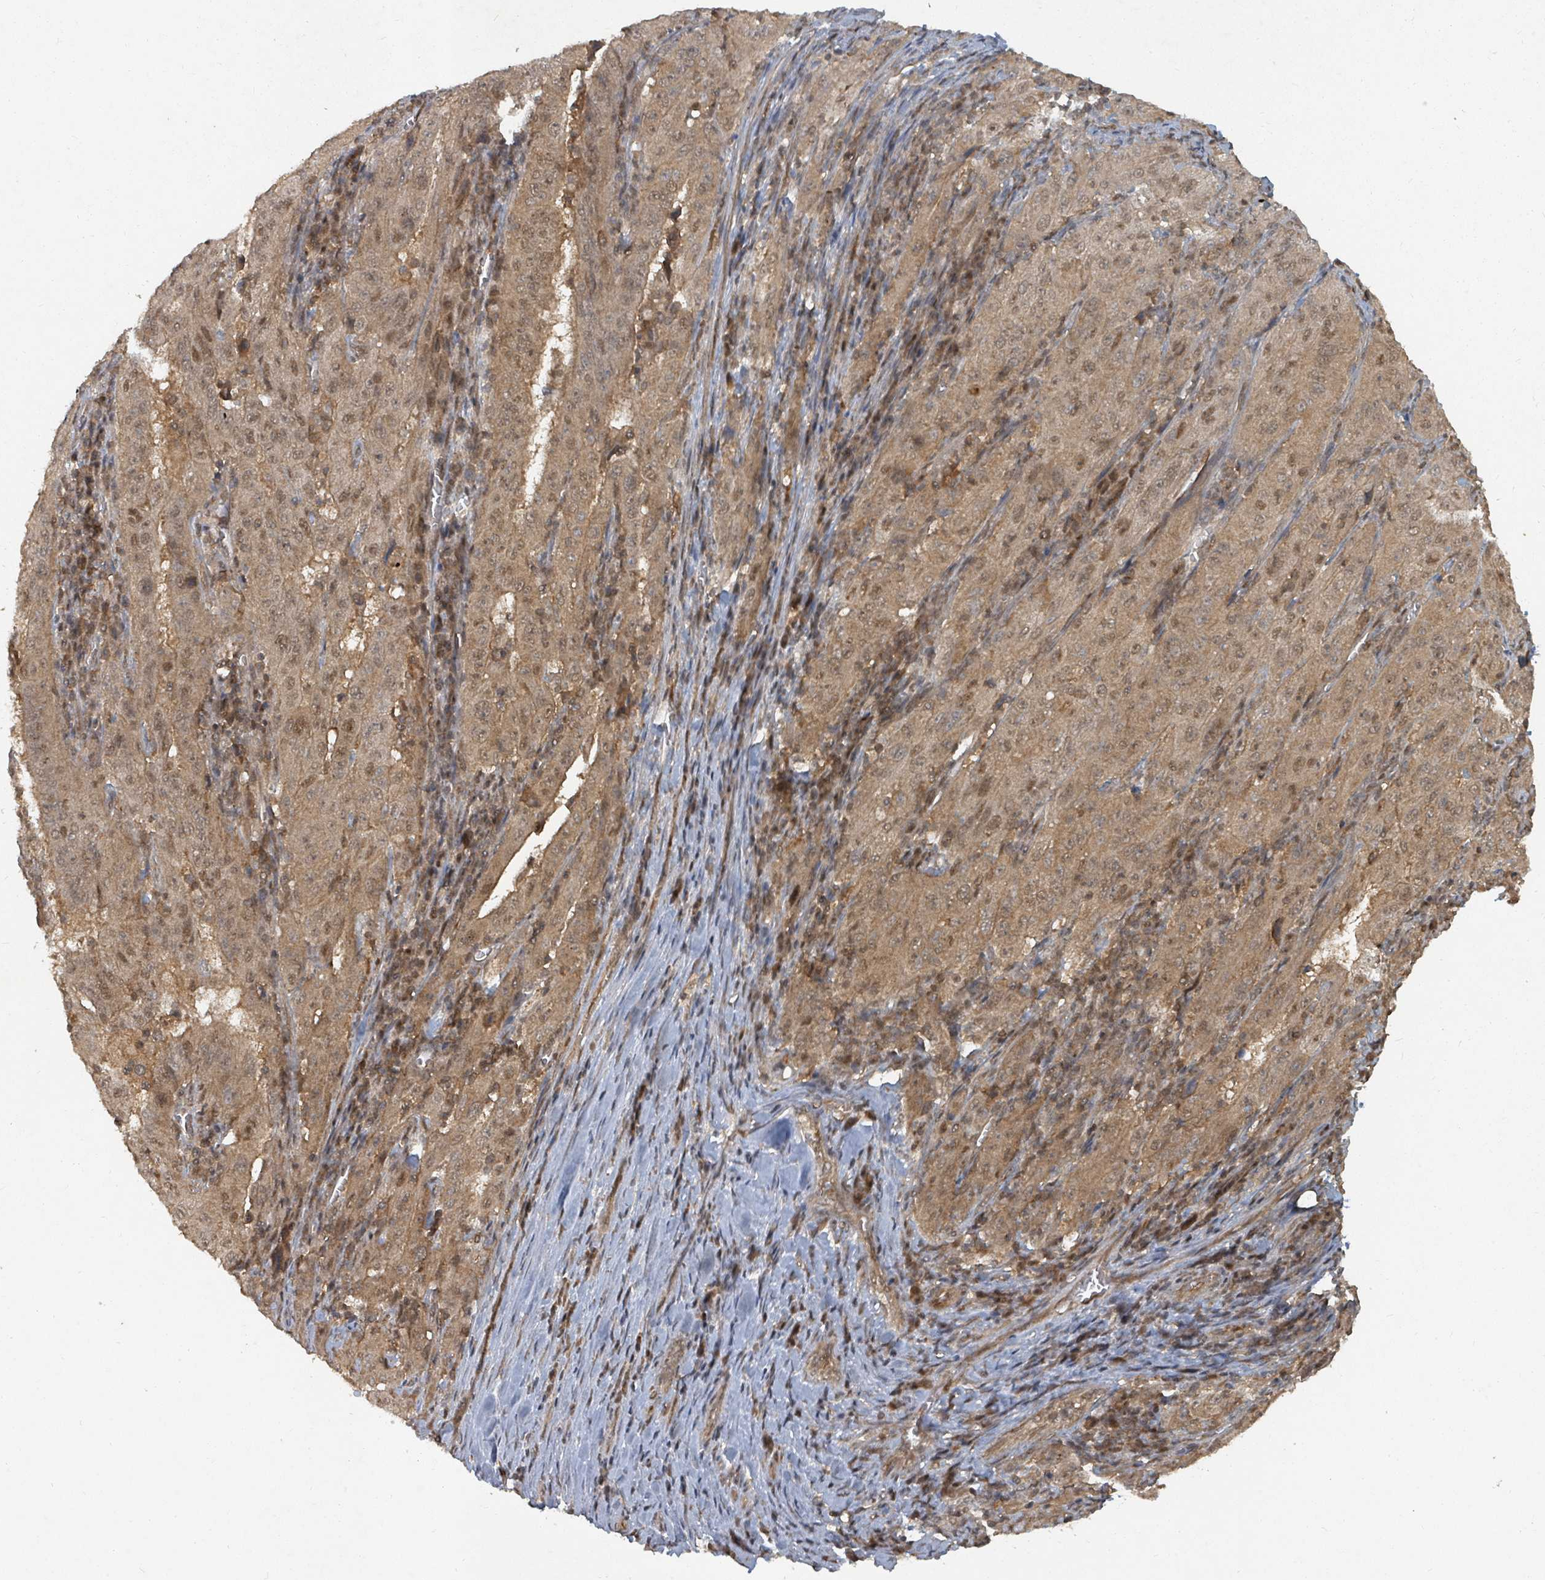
{"staining": {"intensity": "moderate", "quantity": ">75%", "location": "cytoplasmic/membranous,nuclear"}, "tissue": "pancreatic cancer", "cell_type": "Tumor cells", "image_type": "cancer", "snomed": [{"axis": "morphology", "description": "Adenocarcinoma, NOS"}, {"axis": "topography", "description": "Pancreas"}], "caption": "A photomicrograph of human adenocarcinoma (pancreatic) stained for a protein reveals moderate cytoplasmic/membranous and nuclear brown staining in tumor cells.", "gene": "KDM4E", "patient": {"sex": "male", "age": 63}}